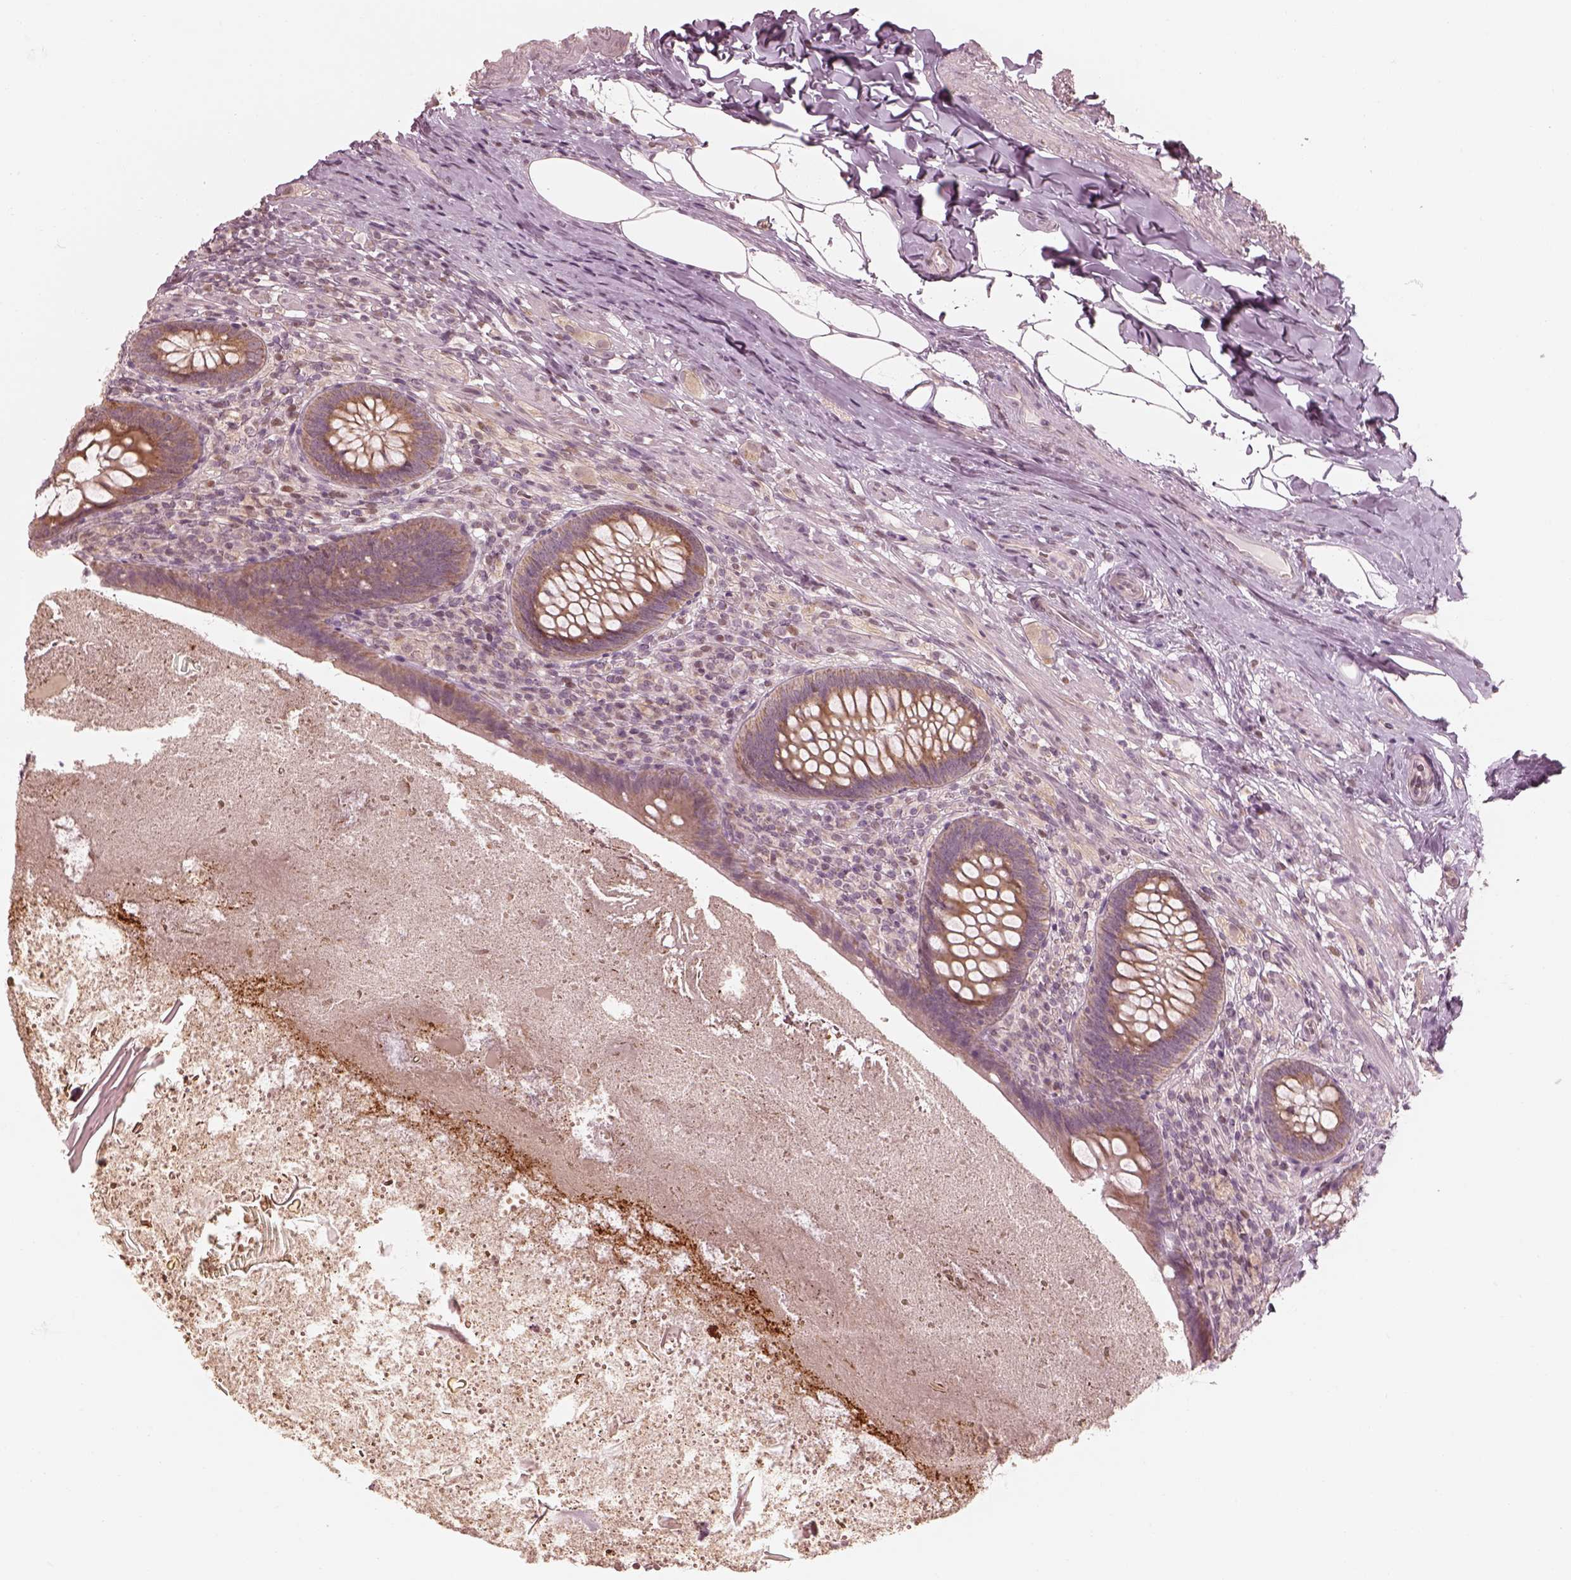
{"staining": {"intensity": "weak", "quantity": ">75%", "location": "cytoplasmic/membranous"}, "tissue": "appendix", "cell_type": "Glandular cells", "image_type": "normal", "snomed": [{"axis": "morphology", "description": "Normal tissue, NOS"}, {"axis": "topography", "description": "Appendix"}], "caption": "DAB immunohistochemical staining of benign human appendix demonstrates weak cytoplasmic/membranous protein staining in approximately >75% of glandular cells.", "gene": "IQCB1", "patient": {"sex": "male", "age": 47}}